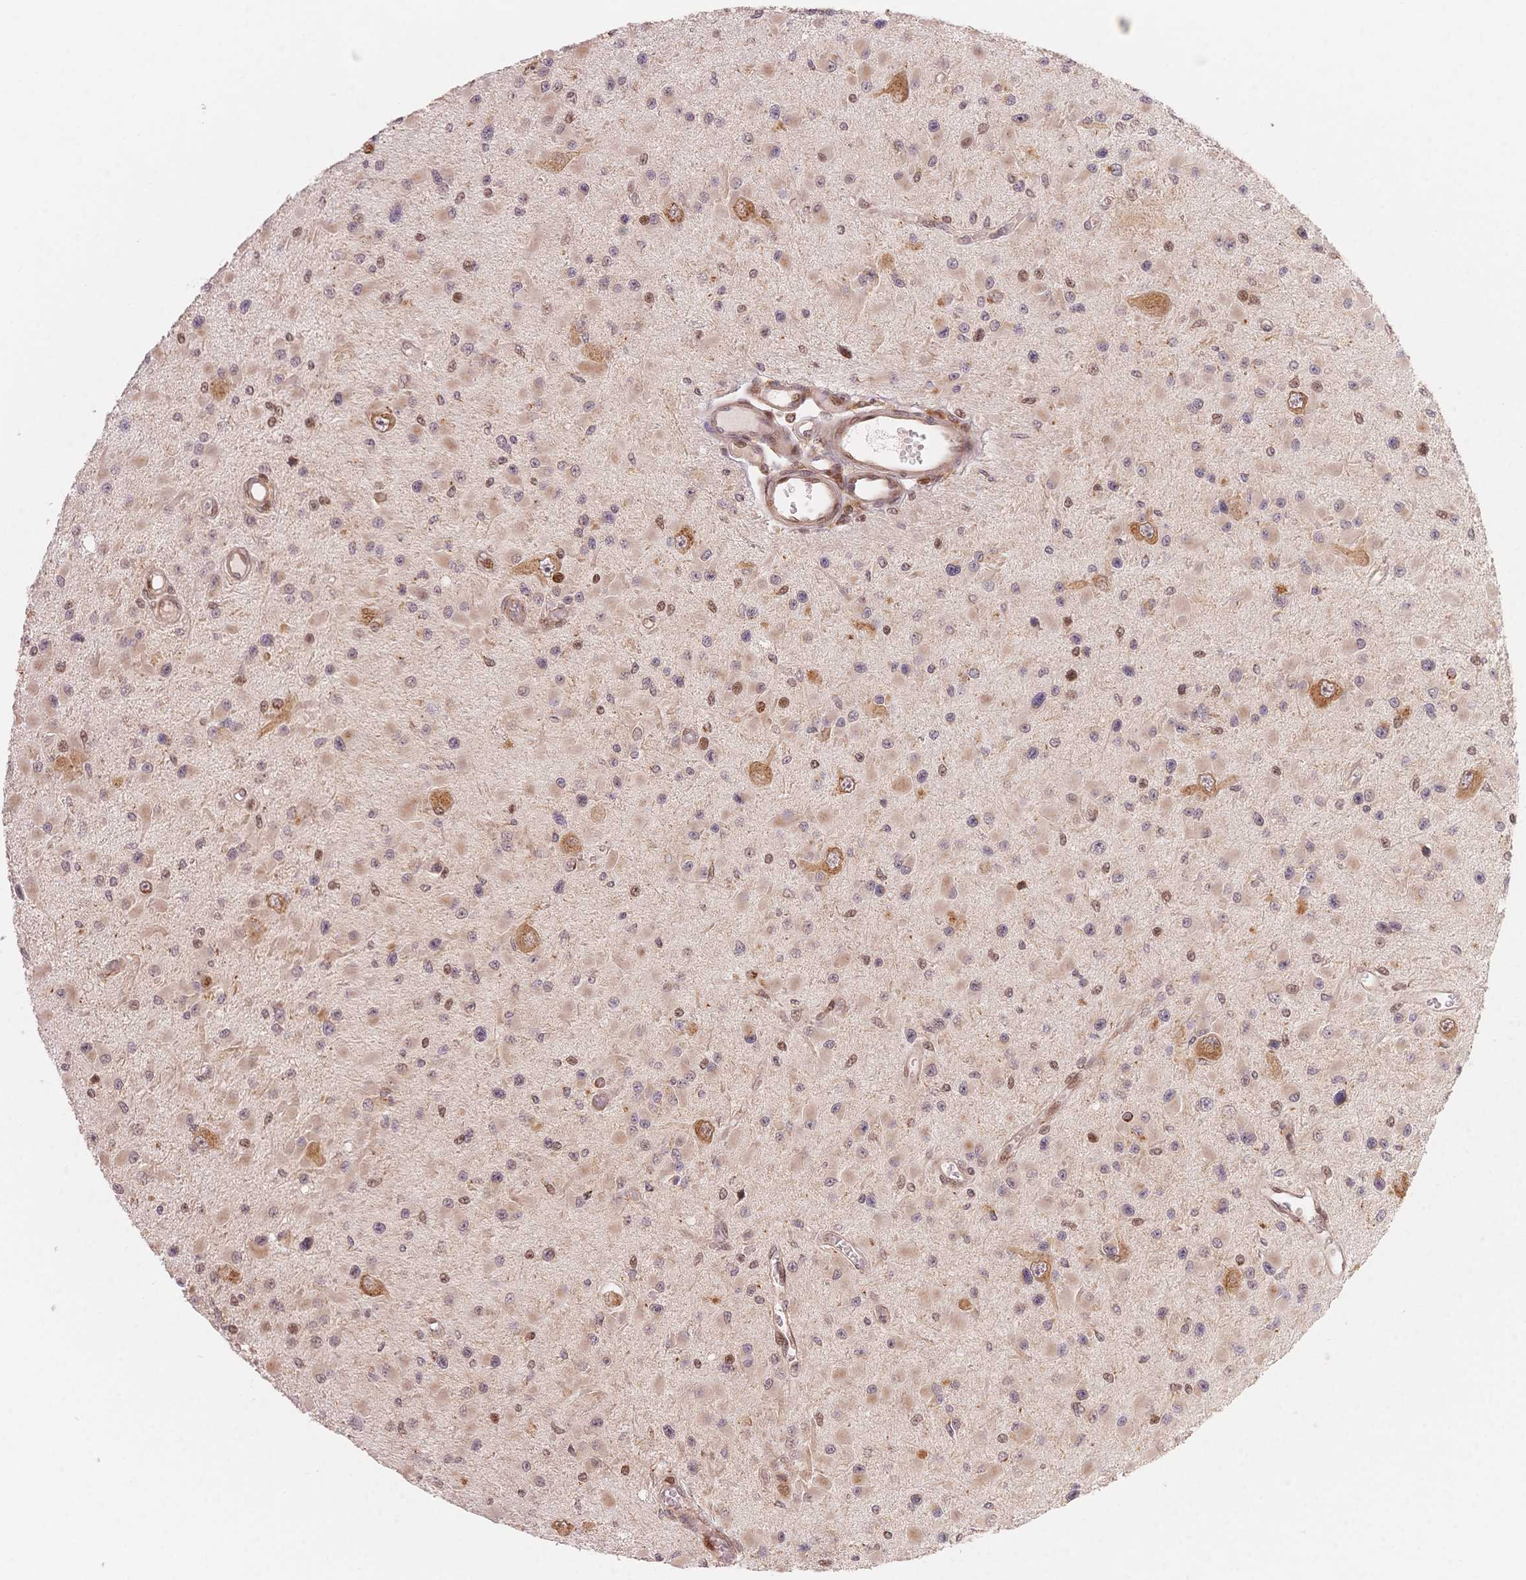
{"staining": {"intensity": "weak", "quantity": "25%-75%", "location": "cytoplasmic/membranous,nuclear"}, "tissue": "glioma", "cell_type": "Tumor cells", "image_type": "cancer", "snomed": [{"axis": "morphology", "description": "Glioma, malignant, High grade"}, {"axis": "topography", "description": "Brain"}], "caption": "Immunohistochemistry (IHC) of human malignant high-grade glioma demonstrates low levels of weak cytoplasmic/membranous and nuclear staining in approximately 25%-75% of tumor cells.", "gene": "STK39", "patient": {"sex": "male", "age": 54}}